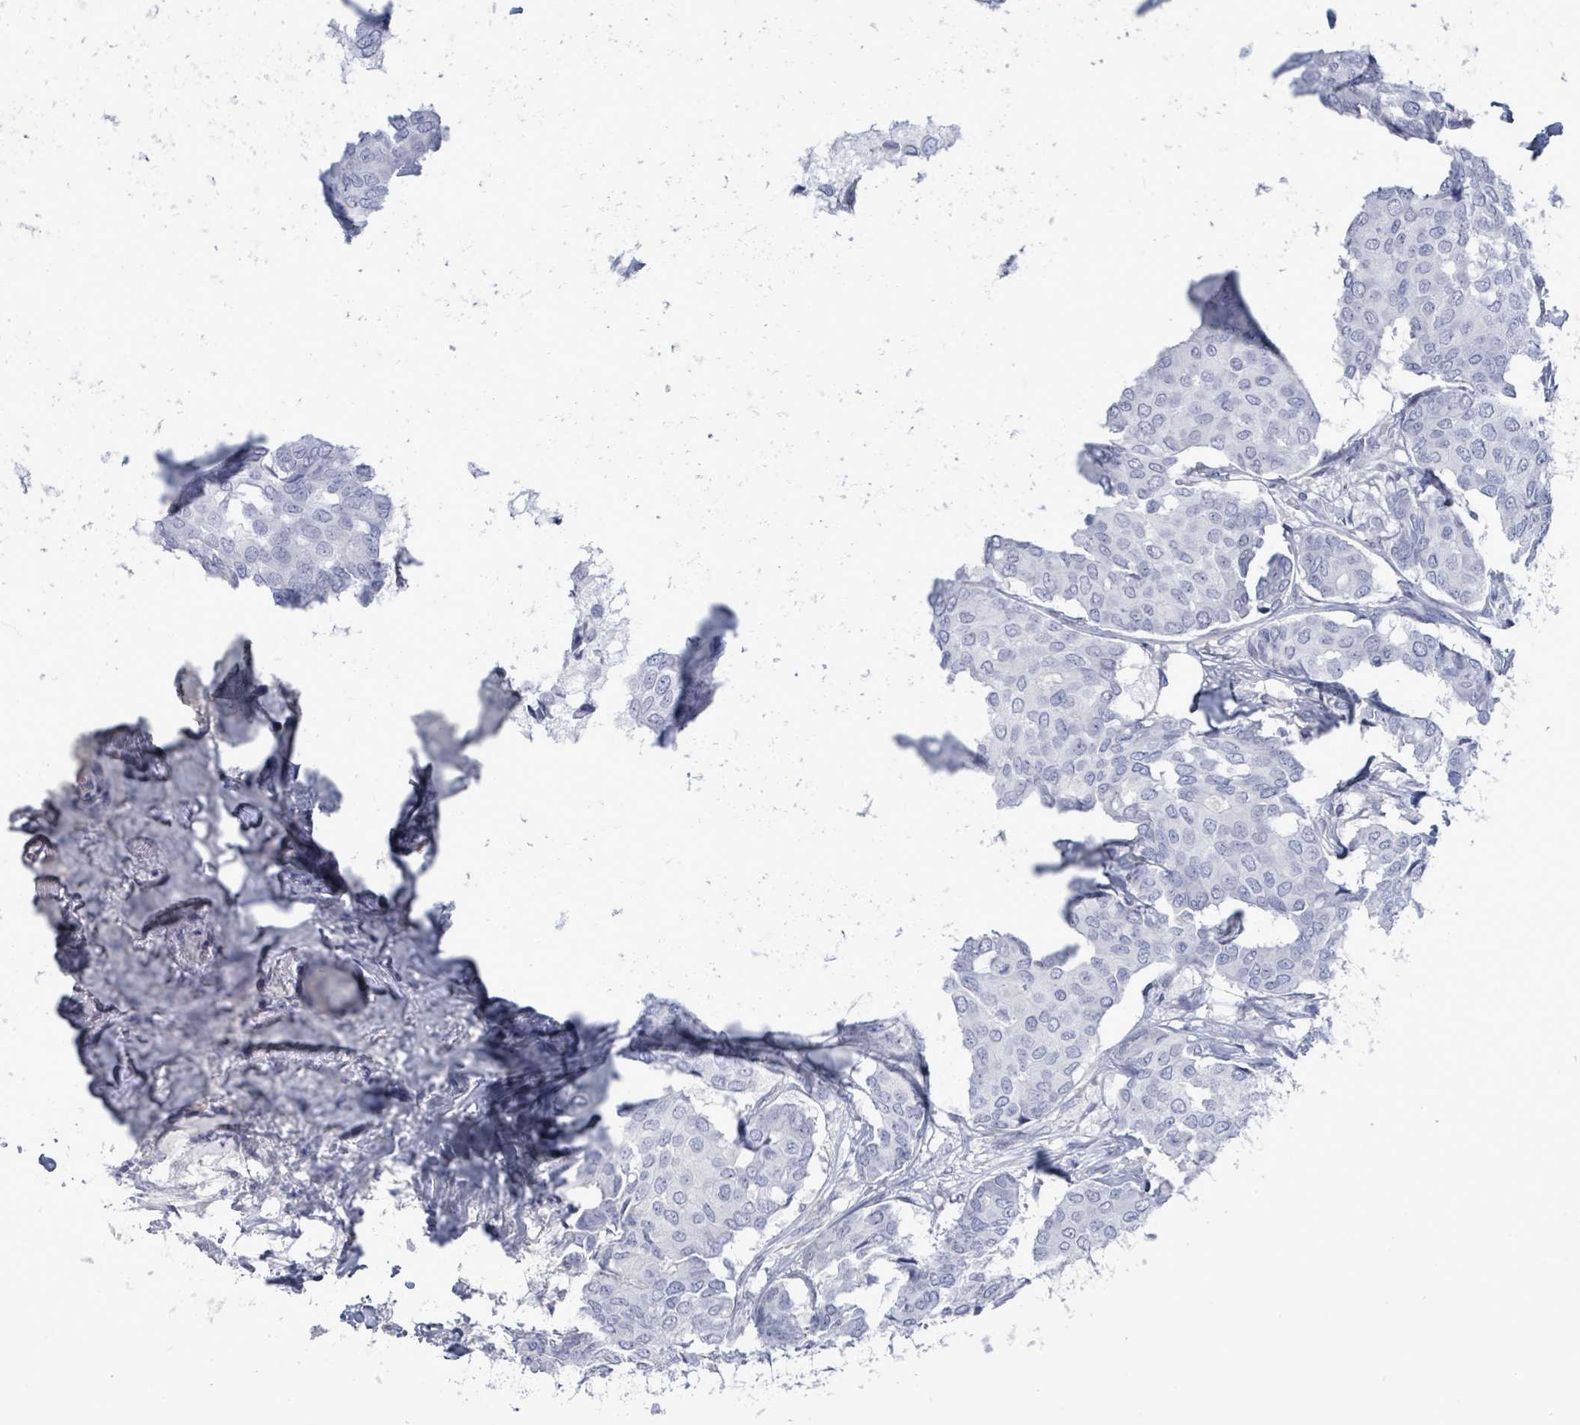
{"staining": {"intensity": "negative", "quantity": "none", "location": "none"}, "tissue": "breast cancer", "cell_type": "Tumor cells", "image_type": "cancer", "snomed": [{"axis": "morphology", "description": "Duct carcinoma"}, {"axis": "topography", "description": "Breast"}], "caption": "High magnification brightfield microscopy of breast infiltrating ductal carcinoma stained with DAB (brown) and counterstained with hematoxylin (blue): tumor cells show no significant positivity.", "gene": "CT45A5", "patient": {"sex": "female", "age": 75}}